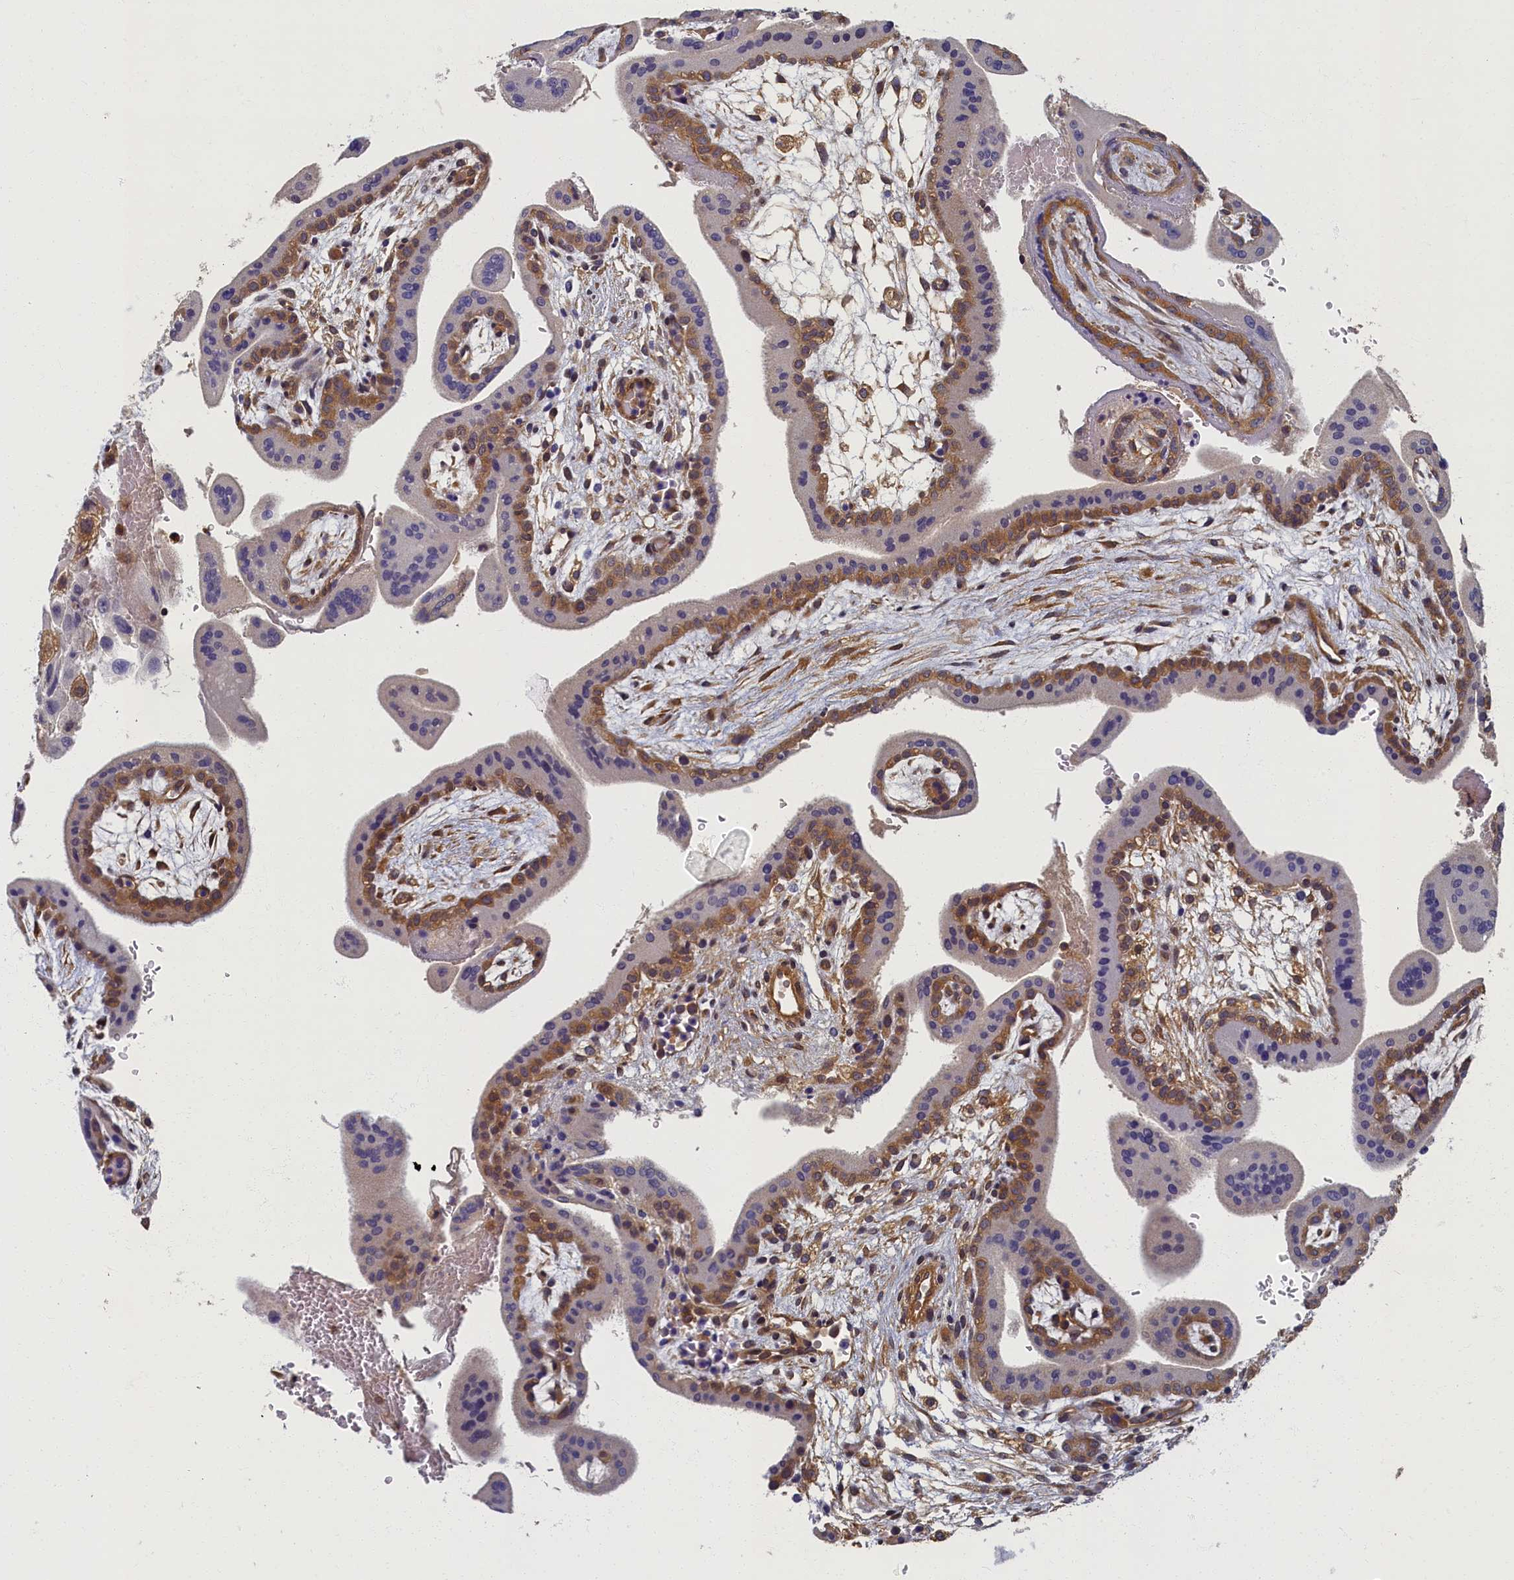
{"staining": {"intensity": "moderate", "quantity": "<25%", "location": "cytoplasmic/membranous"}, "tissue": "placenta", "cell_type": "Trophoblastic cells", "image_type": "normal", "snomed": [{"axis": "morphology", "description": "Normal tissue, NOS"}, {"axis": "topography", "description": "Placenta"}], "caption": "The micrograph shows a brown stain indicating the presence of a protein in the cytoplasmic/membranous of trophoblastic cells in placenta.", "gene": "TBCB", "patient": {"sex": "female", "age": 35}}